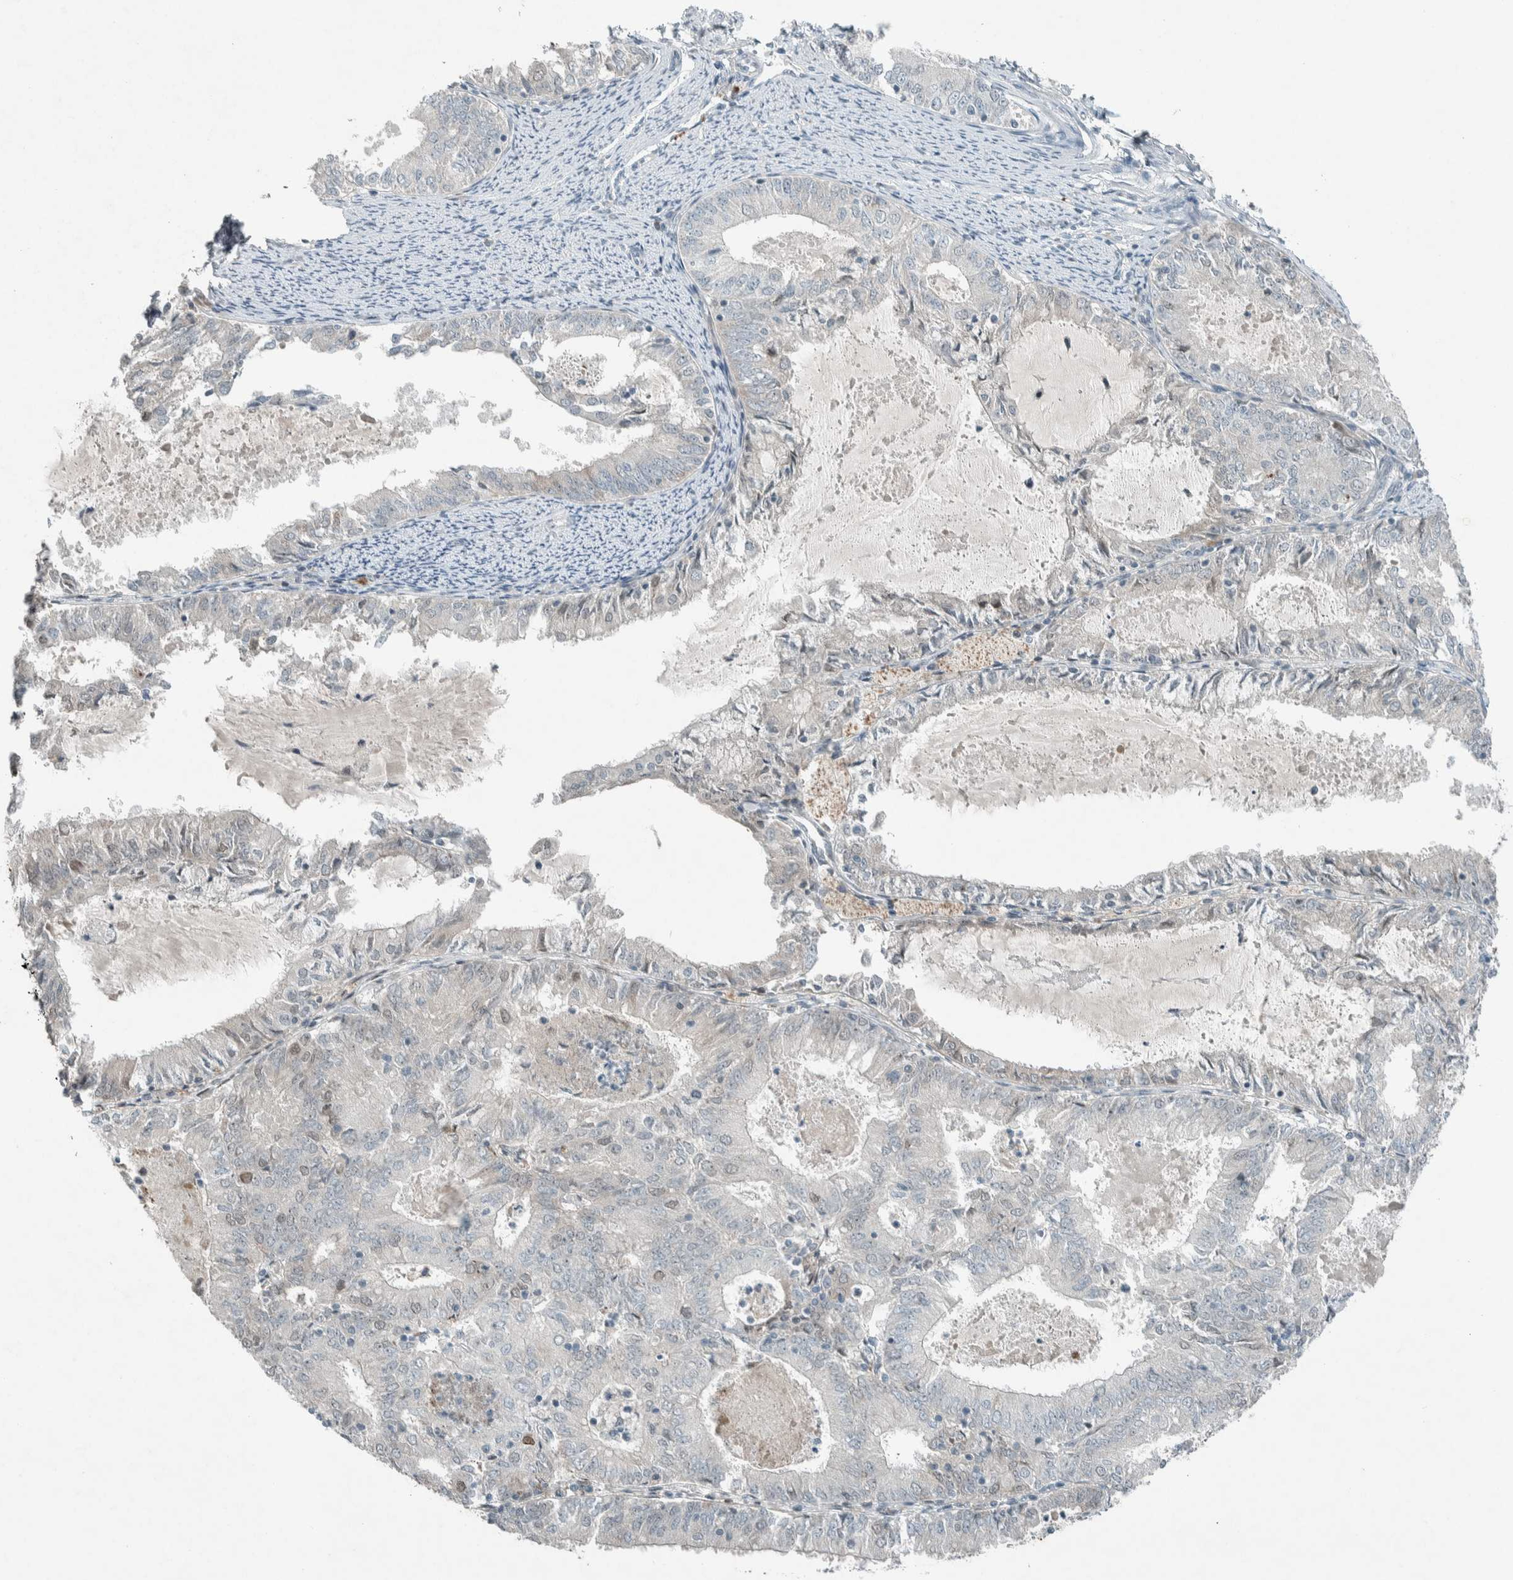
{"staining": {"intensity": "negative", "quantity": "none", "location": "none"}, "tissue": "endometrial cancer", "cell_type": "Tumor cells", "image_type": "cancer", "snomed": [{"axis": "morphology", "description": "Adenocarcinoma, NOS"}, {"axis": "topography", "description": "Endometrium"}], "caption": "DAB (3,3'-diaminobenzidine) immunohistochemical staining of human endometrial adenocarcinoma reveals no significant positivity in tumor cells.", "gene": "CERCAM", "patient": {"sex": "female", "age": 57}}